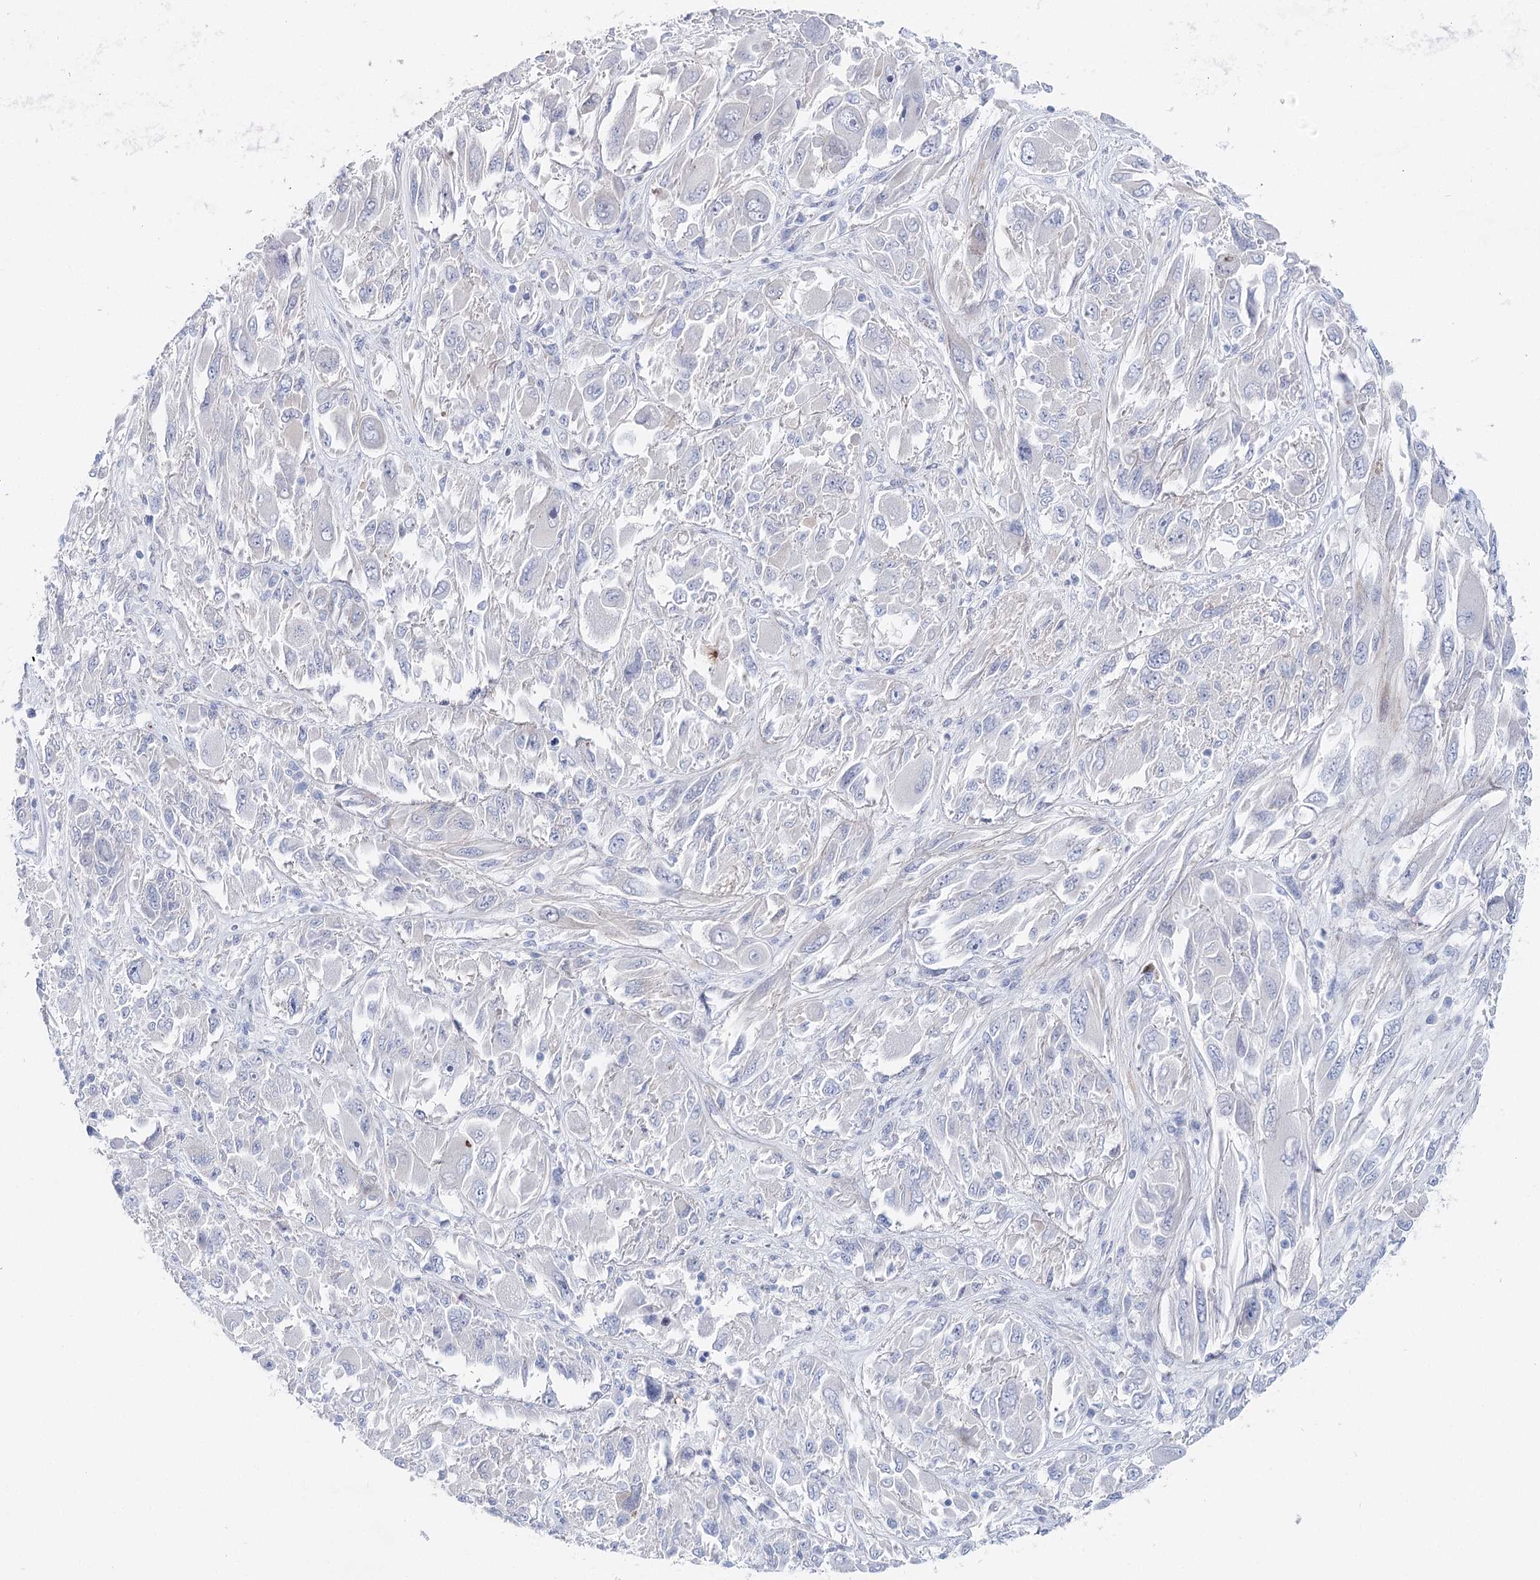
{"staining": {"intensity": "negative", "quantity": "none", "location": "none"}, "tissue": "melanoma", "cell_type": "Tumor cells", "image_type": "cancer", "snomed": [{"axis": "morphology", "description": "Malignant melanoma, NOS"}, {"axis": "topography", "description": "Skin"}], "caption": "Image shows no significant protein expression in tumor cells of melanoma. (DAB (3,3'-diaminobenzidine) immunohistochemistry (IHC) visualized using brightfield microscopy, high magnification).", "gene": "ANKRD23", "patient": {"sex": "female", "age": 91}}